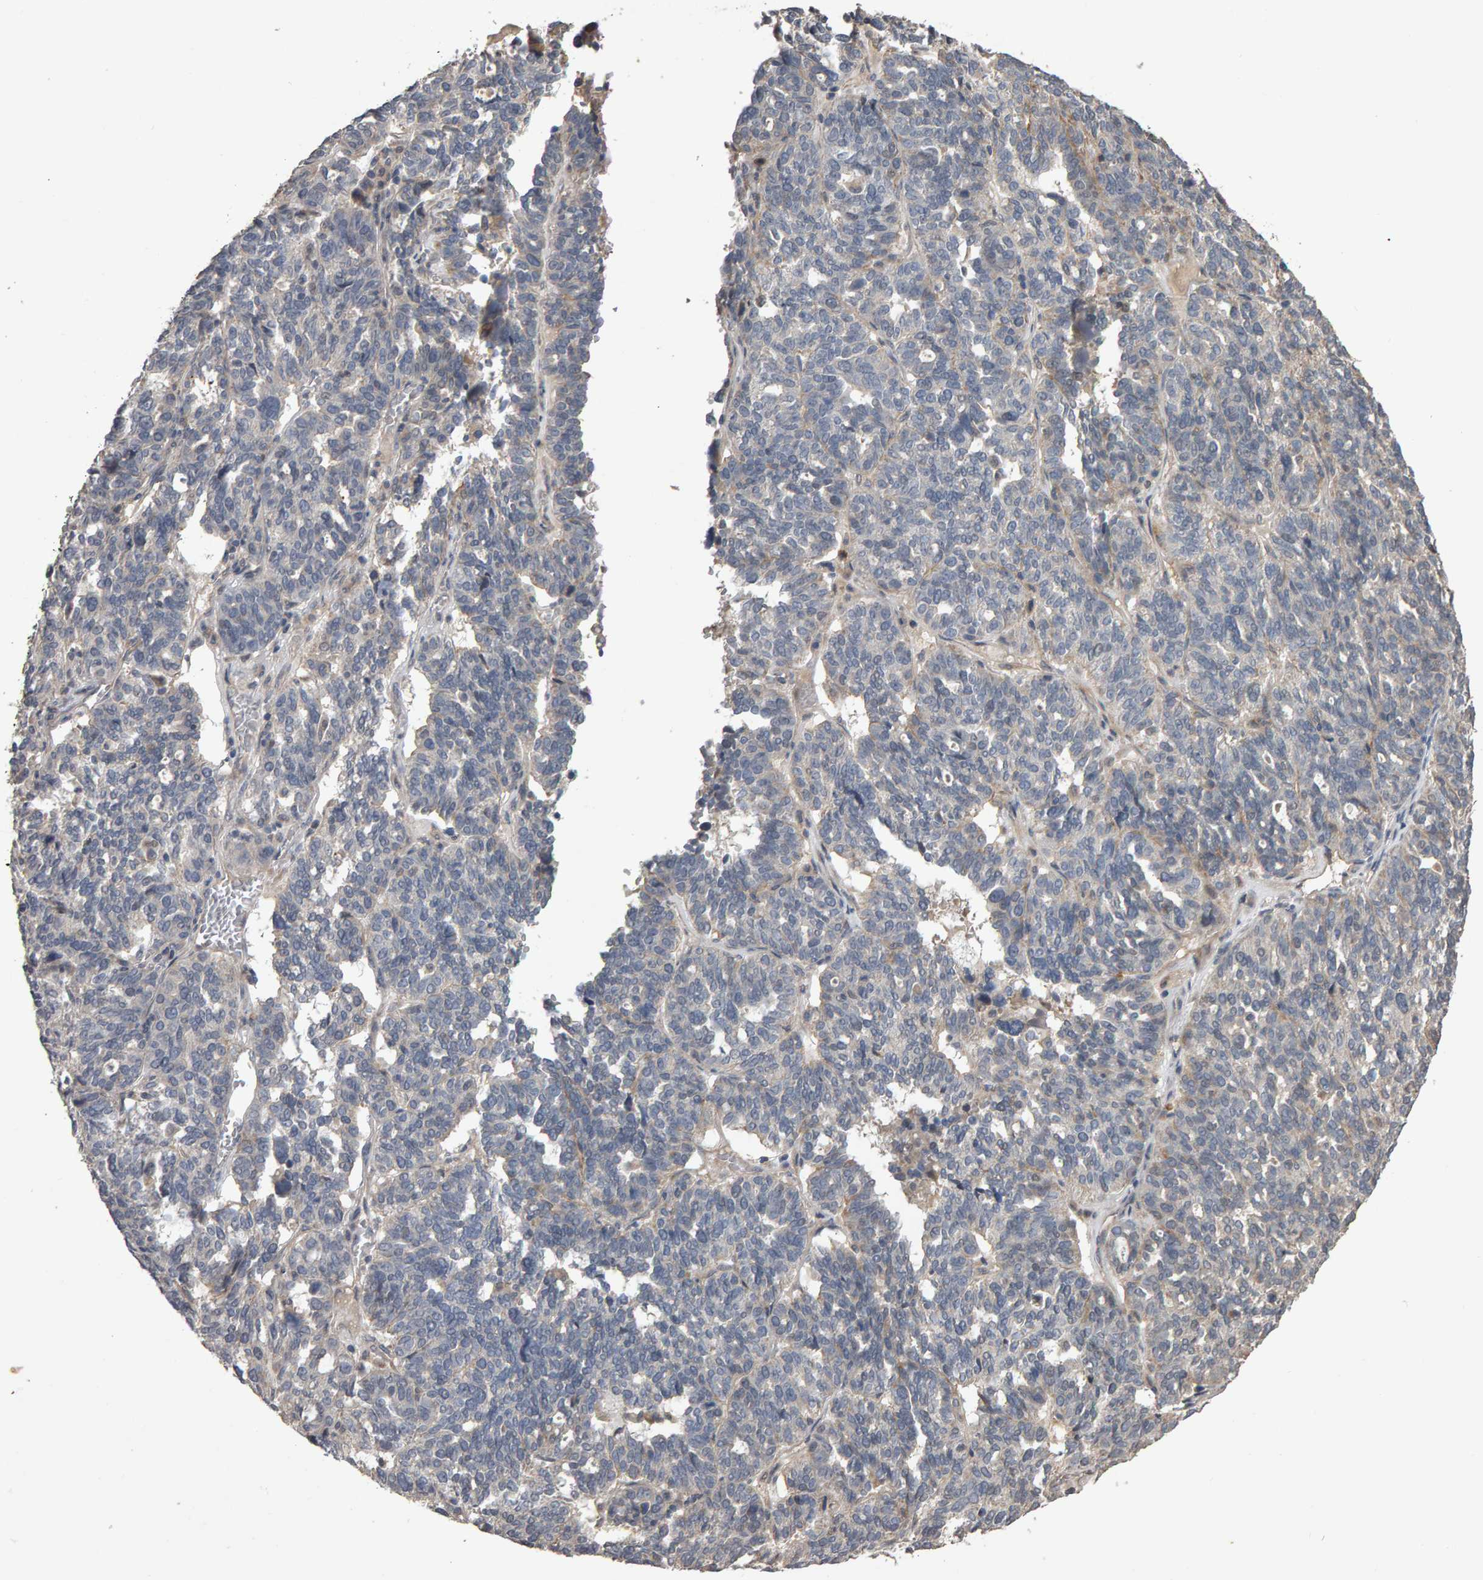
{"staining": {"intensity": "weak", "quantity": "<25%", "location": "cytoplasmic/membranous"}, "tissue": "ovarian cancer", "cell_type": "Tumor cells", "image_type": "cancer", "snomed": [{"axis": "morphology", "description": "Cystadenocarcinoma, serous, NOS"}, {"axis": "topography", "description": "Ovary"}], "caption": "Micrograph shows no significant protein staining in tumor cells of ovarian cancer.", "gene": "COASY", "patient": {"sex": "female", "age": 59}}